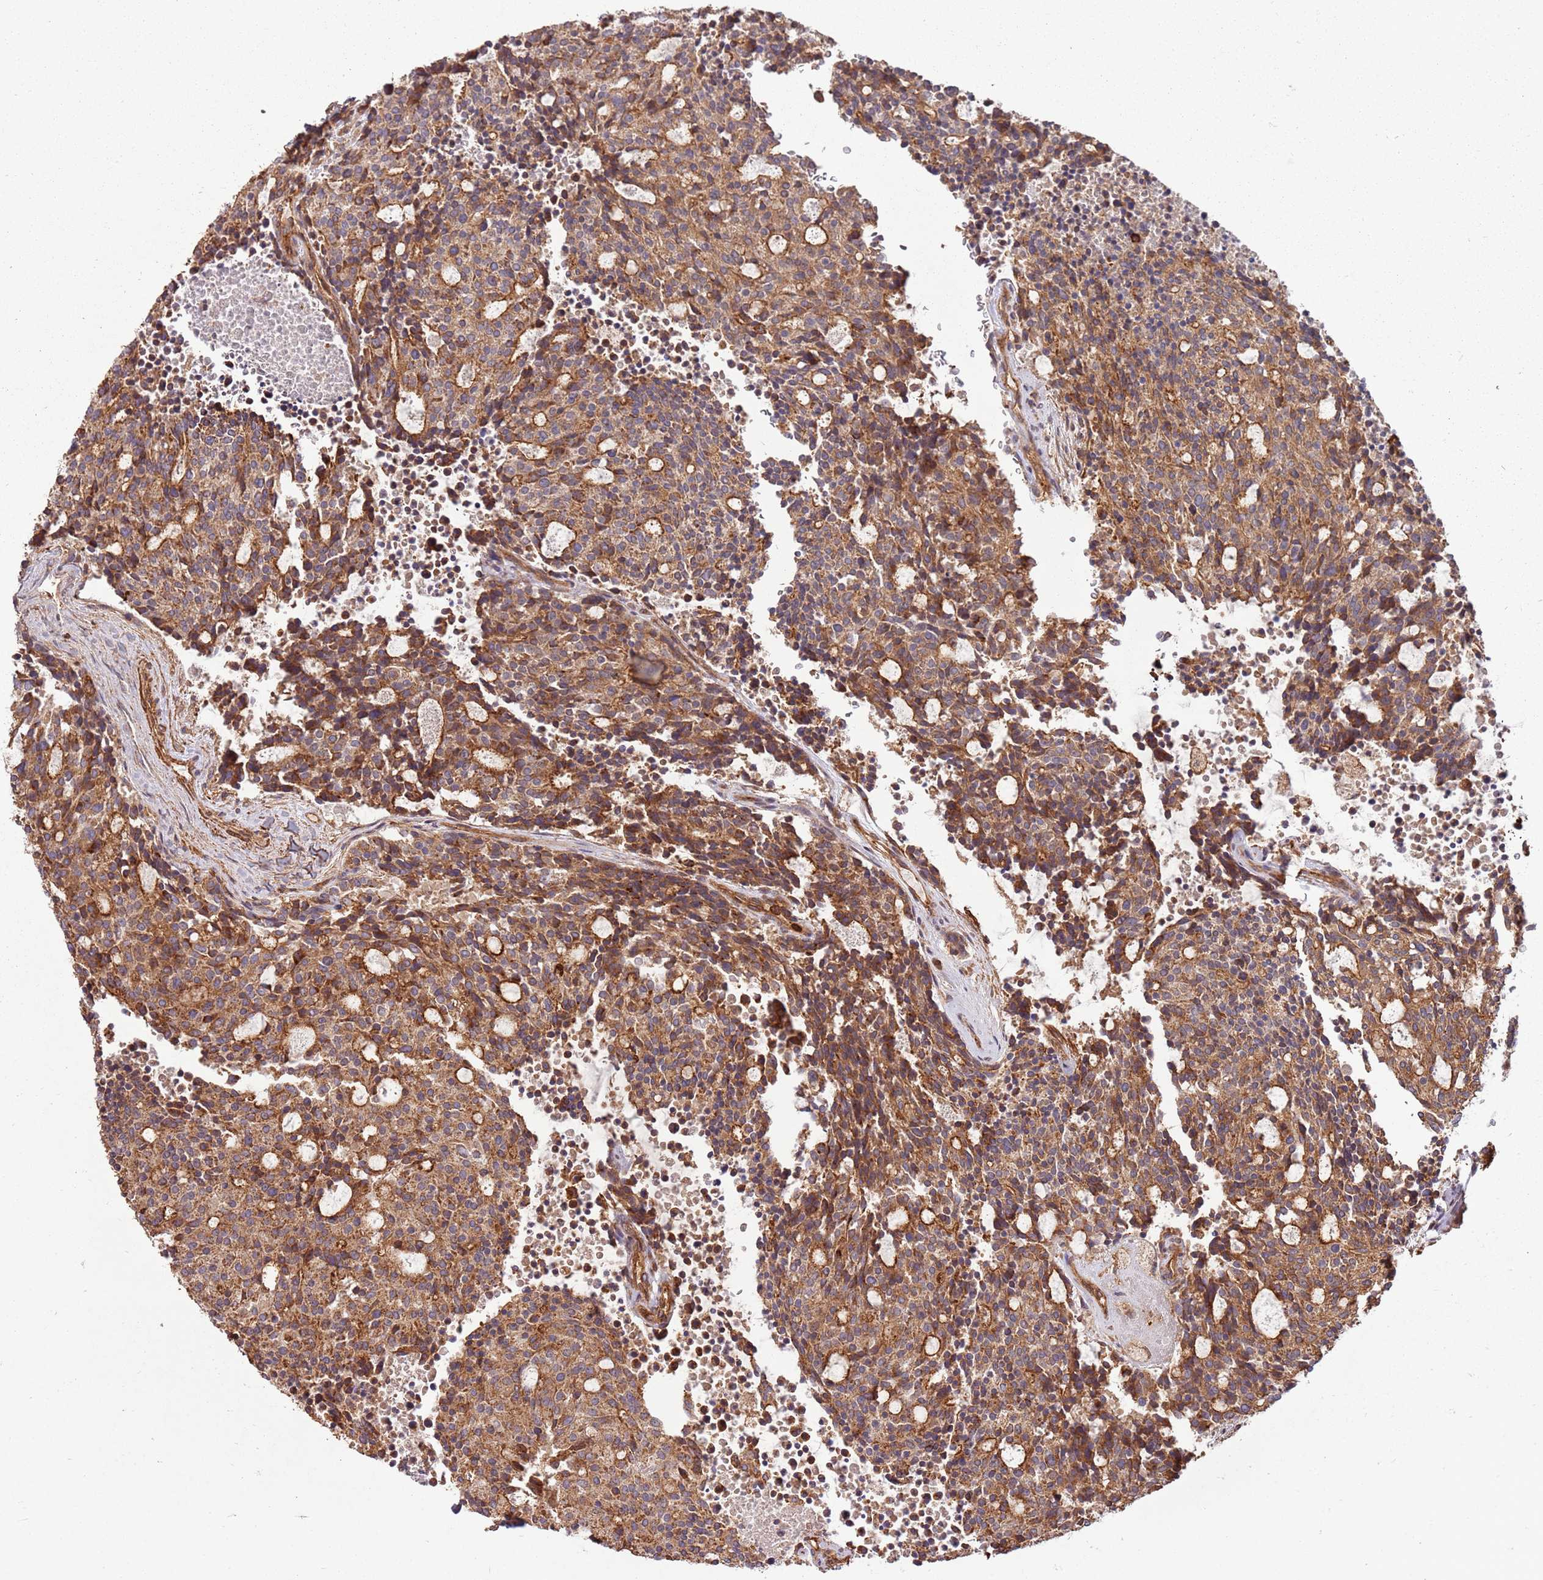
{"staining": {"intensity": "moderate", "quantity": ">75%", "location": "cytoplasmic/membranous"}, "tissue": "carcinoid", "cell_type": "Tumor cells", "image_type": "cancer", "snomed": [{"axis": "morphology", "description": "Carcinoid, malignant, NOS"}, {"axis": "topography", "description": "Pancreas"}], "caption": "Carcinoid stained with immunohistochemistry (IHC) demonstrates moderate cytoplasmic/membranous expression in about >75% of tumor cells. (DAB = brown stain, brightfield microscopy at high magnification).", "gene": "ACVR2A", "patient": {"sex": "female", "age": 54}}